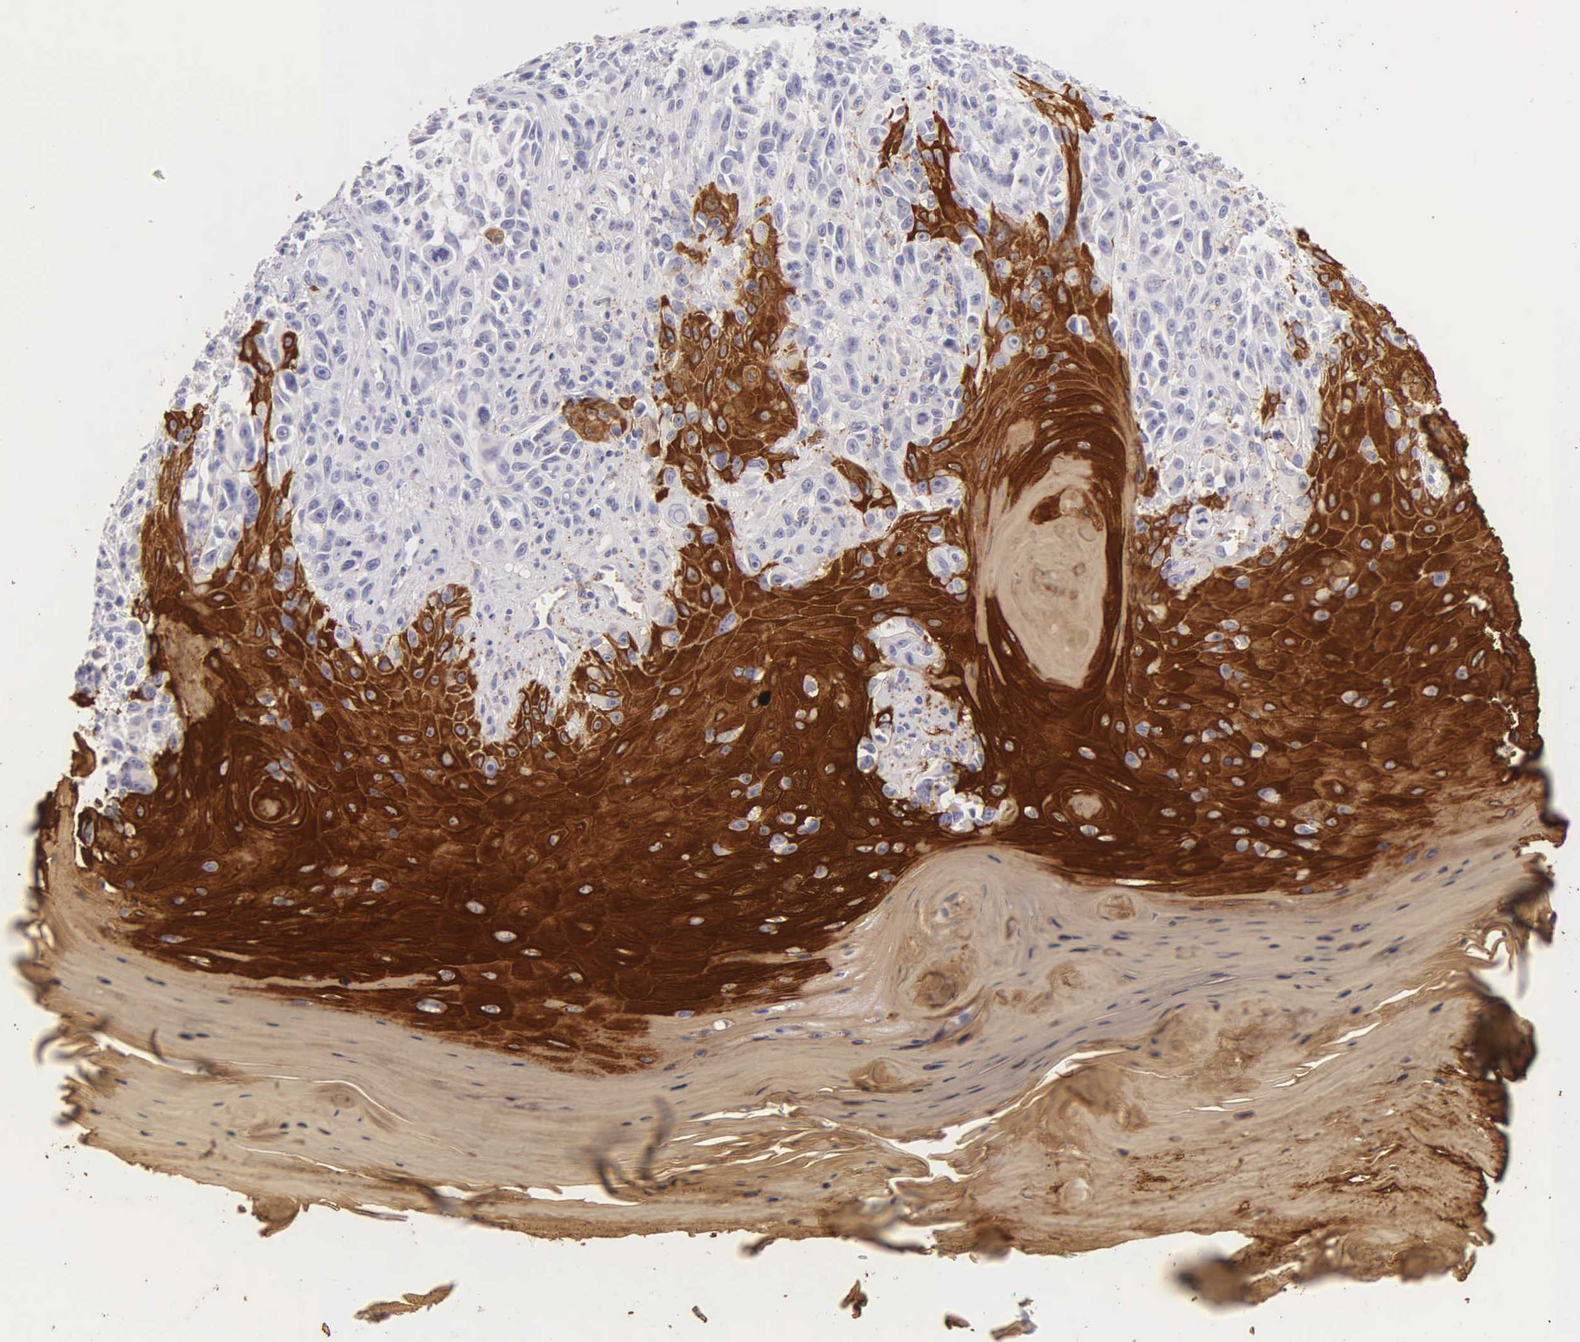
{"staining": {"intensity": "strong", "quantity": ">75%", "location": "cytoplasmic/membranous"}, "tissue": "melanoma", "cell_type": "Tumor cells", "image_type": "cancer", "snomed": [{"axis": "morphology", "description": "Malignant melanoma, NOS"}, {"axis": "topography", "description": "Skin"}], "caption": "Immunohistochemical staining of human malignant melanoma exhibits high levels of strong cytoplasmic/membranous positivity in about >75% of tumor cells.", "gene": "KRT17", "patient": {"sex": "female", "age": 82}}